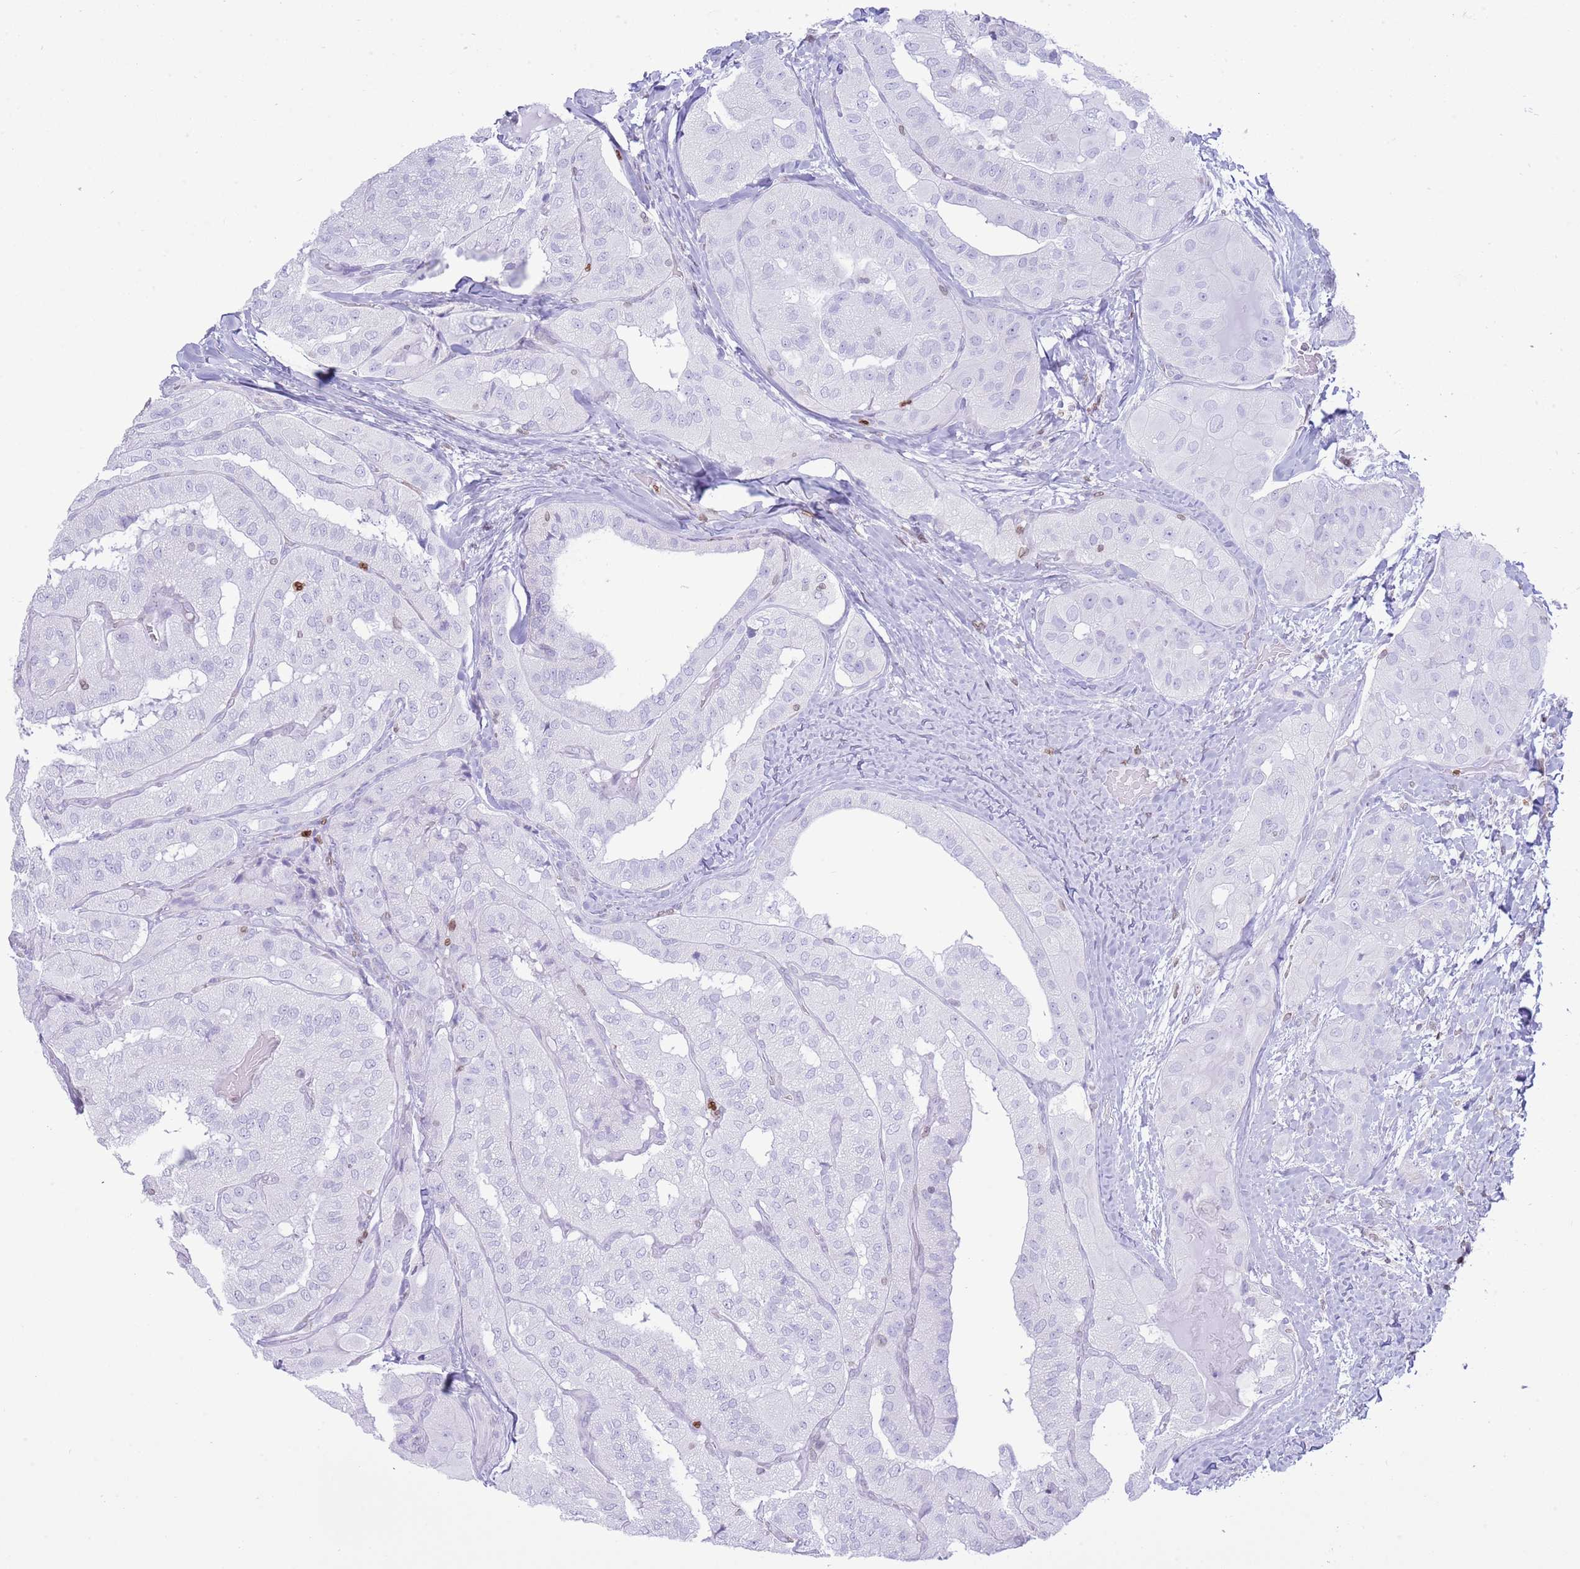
{"staining": {"intensity": "negative", "quantity": "none", "location": "none"}, "tissue": "thyroid cancer", "cell_type": "Tumor cells", "image_type": "cancer", "snomed": [{"axis": "morphology", "description": "Normal tissue, NOS"}, {"axis": "morphology", "description": "Papillary adenocarcinoma, NOS"}, {"axis": "topography", "description": "Thyroid gland"}], "caption": "The micrograph exhibits no staining of tumor cells in thyroid cancer.", "gene": "LBR", "patient": {"sex": "female", "age": 59}}